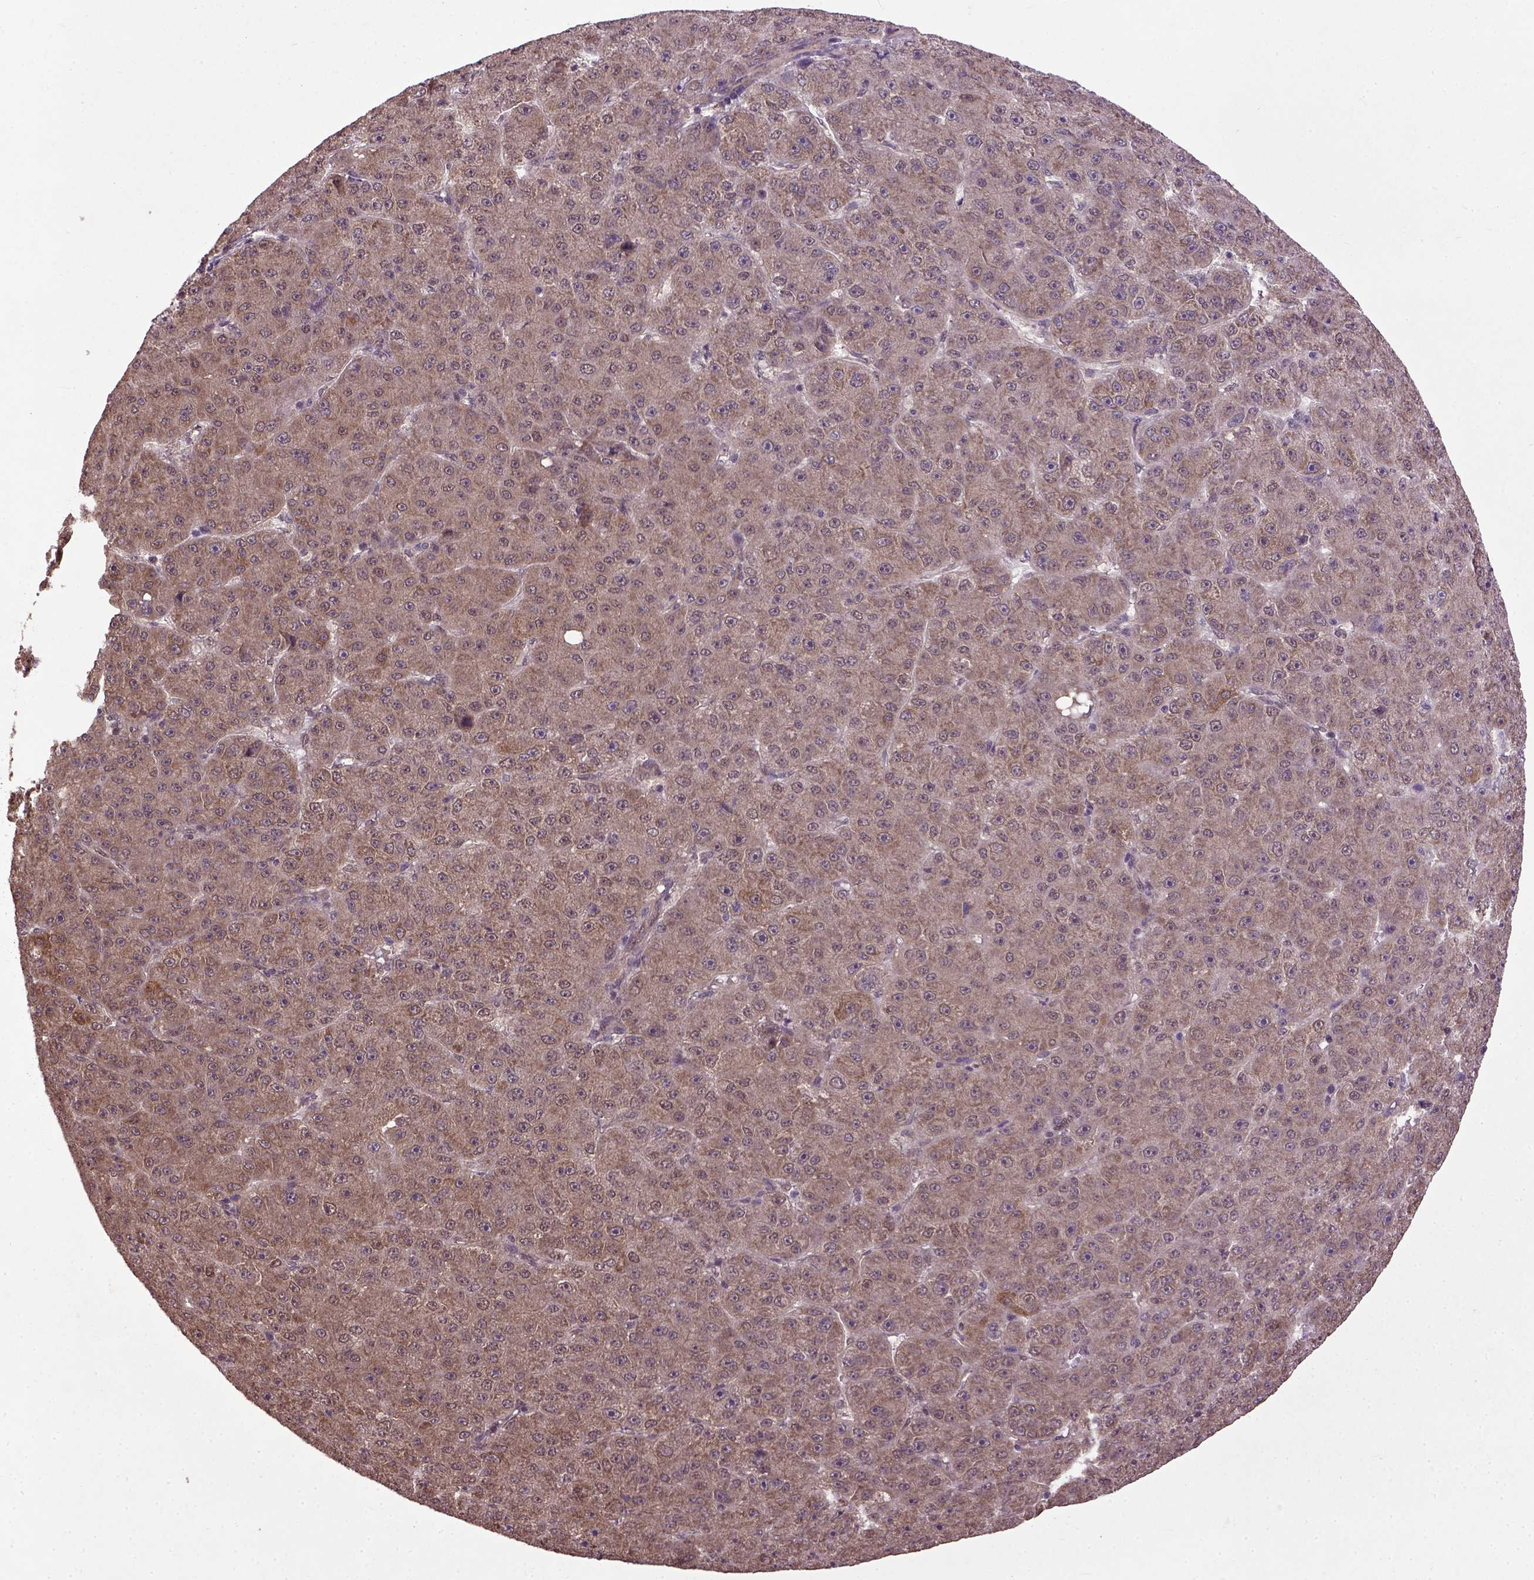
{"staining": {"intensity": "moderate", "quantity": ">75%", "location": "cytoplasmic/membranous"}, "tissue": "liver cancer", "cell_type": "Tumor cells", "image_type": "cancer", "snomed": [{"axis": "morphology", "description": "Carcinoma, Hepatocellular, NOS"}, {"axis": "topography", "description": "Liver"}], "caption": "A micrograph of liver cancer stained for a protein shows moderate cytoplasmic/membranous brown staining in tumor cells.", "gene": "UBA3", "patient": {"sex": "male", "age": 67}}